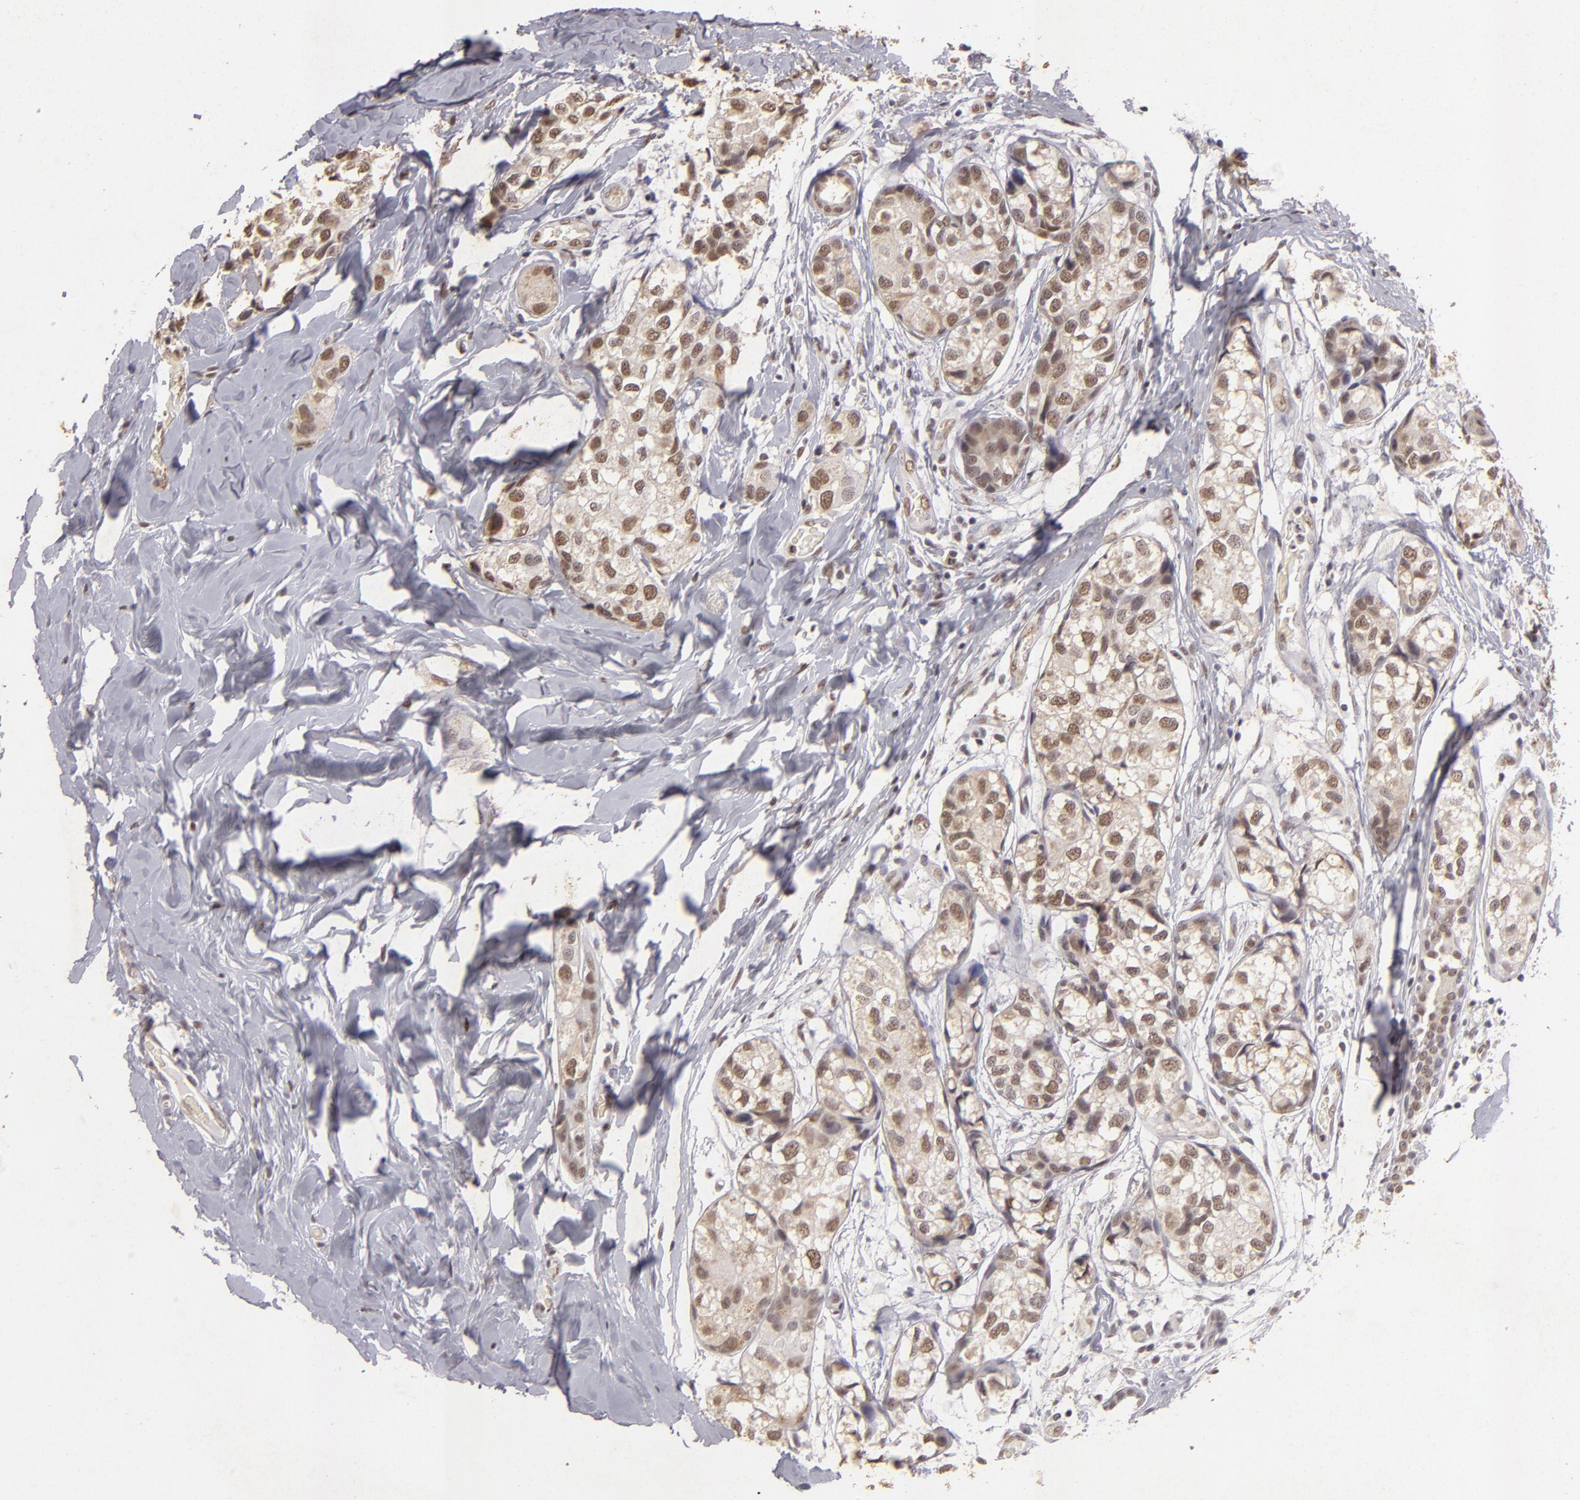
{"staining": {"intensity": "moderate", "quantity": ">75%", "location": "nuclear"}, "tissue": "breast cancer", "cell_type": "Tumor cells", "image_type": "cancer", "snomed": [{"axis": "morphology", "description": "Duct carcinoma"}, {"axis": "topography", "description": "Breast"}], "caption": "This image reveals breast infiltrating ductal carcinoma stained with immunohistochemistry (IHC) to label a protein in brown. The nuclear of tumor cells show moderate positivity for the protein. Nuclei are counter-stained blue.", "gene": "CBX3", "patient": {"sex": "female", "age": 68}}